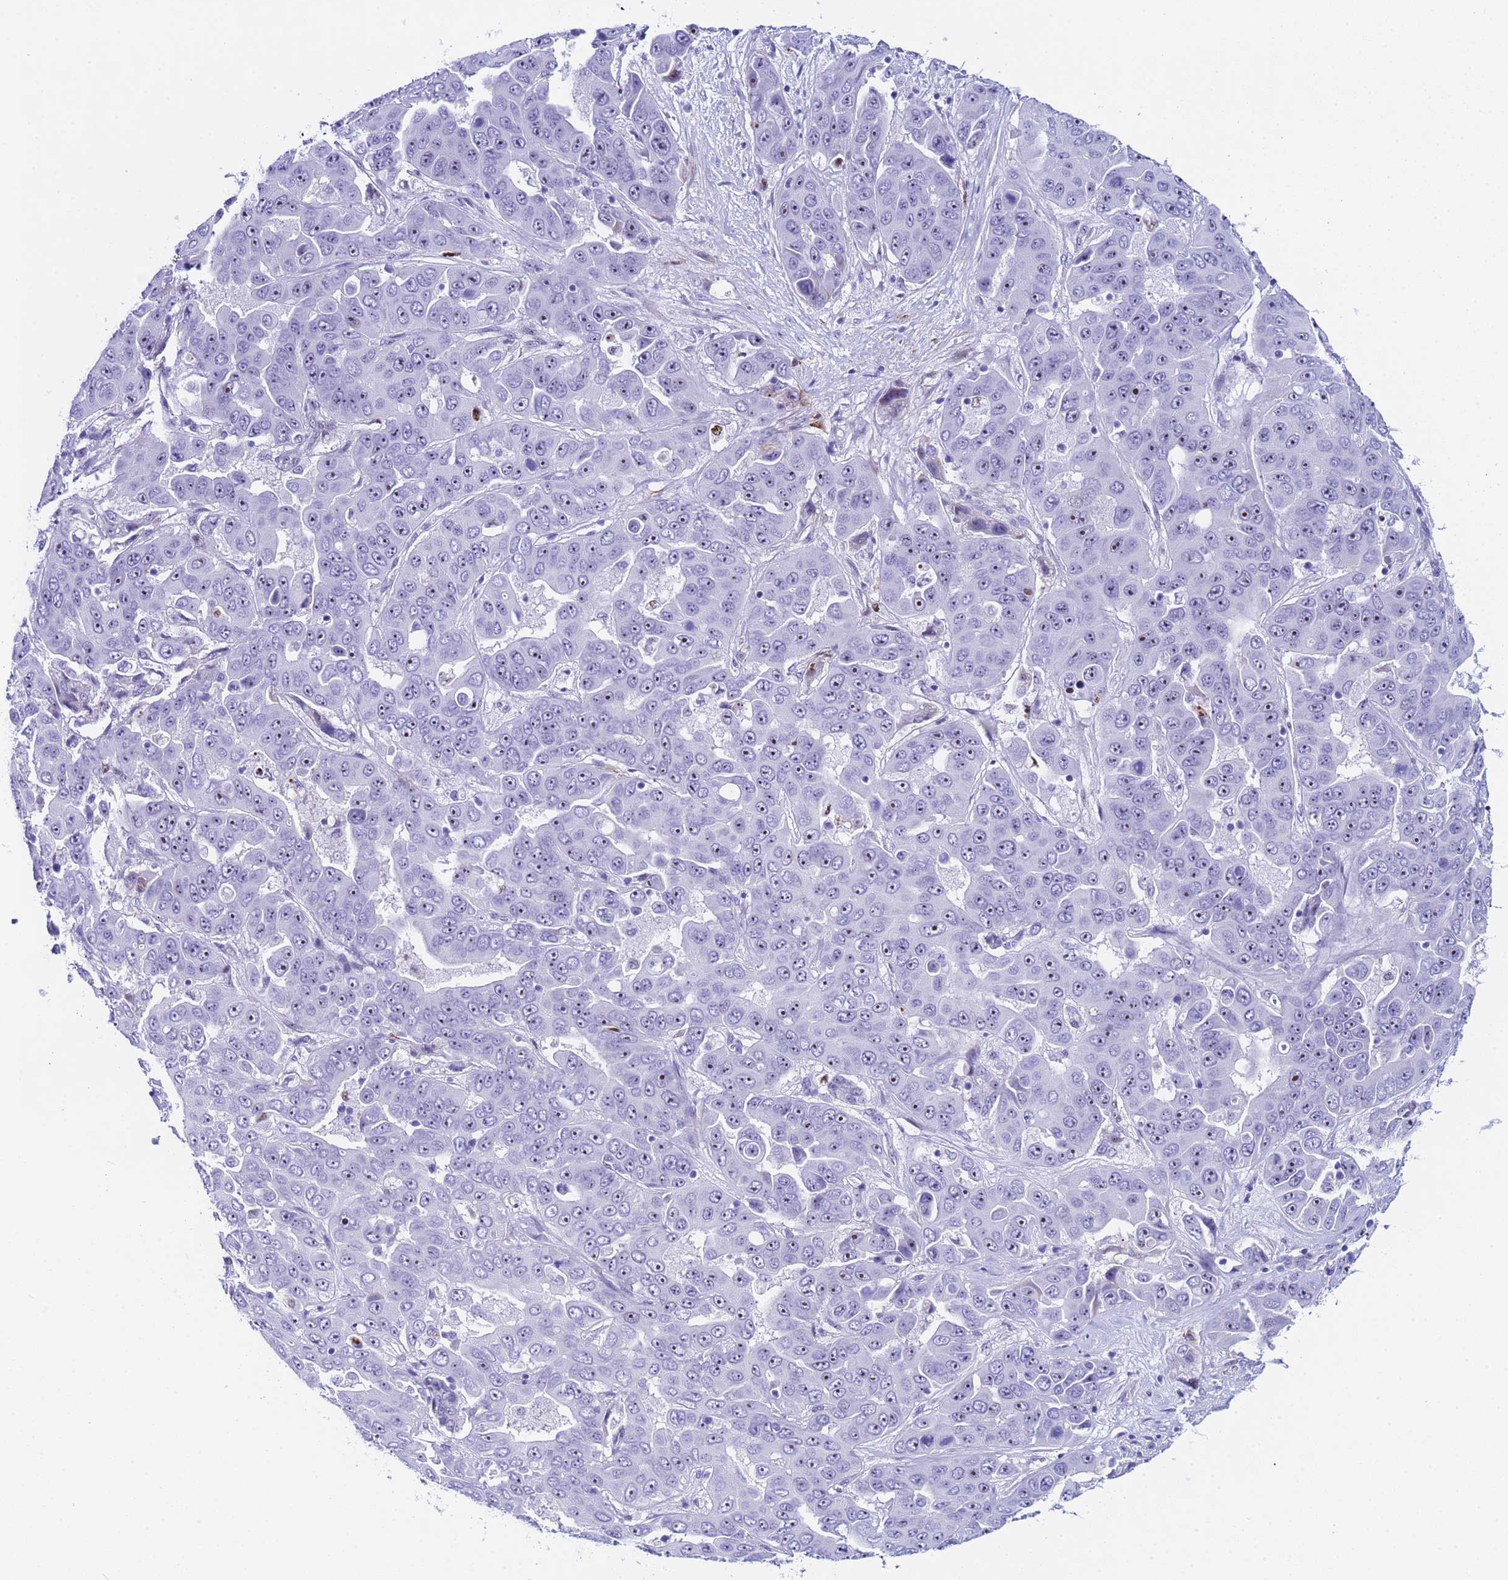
{"staining": {"intensity": "moderate", "quantity": "<25%", "location": "nuclear"}, "tissue": "liver cancer", "cell_type": "Tumor cells", "image_type": "cancer", "snomed": [{"axis": "morphology", "description": "Cholangiocarcinoma"}, {"axis": "topography", "description": "Liver"}], "caption": "Liver cancer stained for a protein (brown) shows moderate nuclear positive staining in approximately <25% of tumor cells.", "gene": "POP5", "patient": {"sex": "female", "age": 52}}